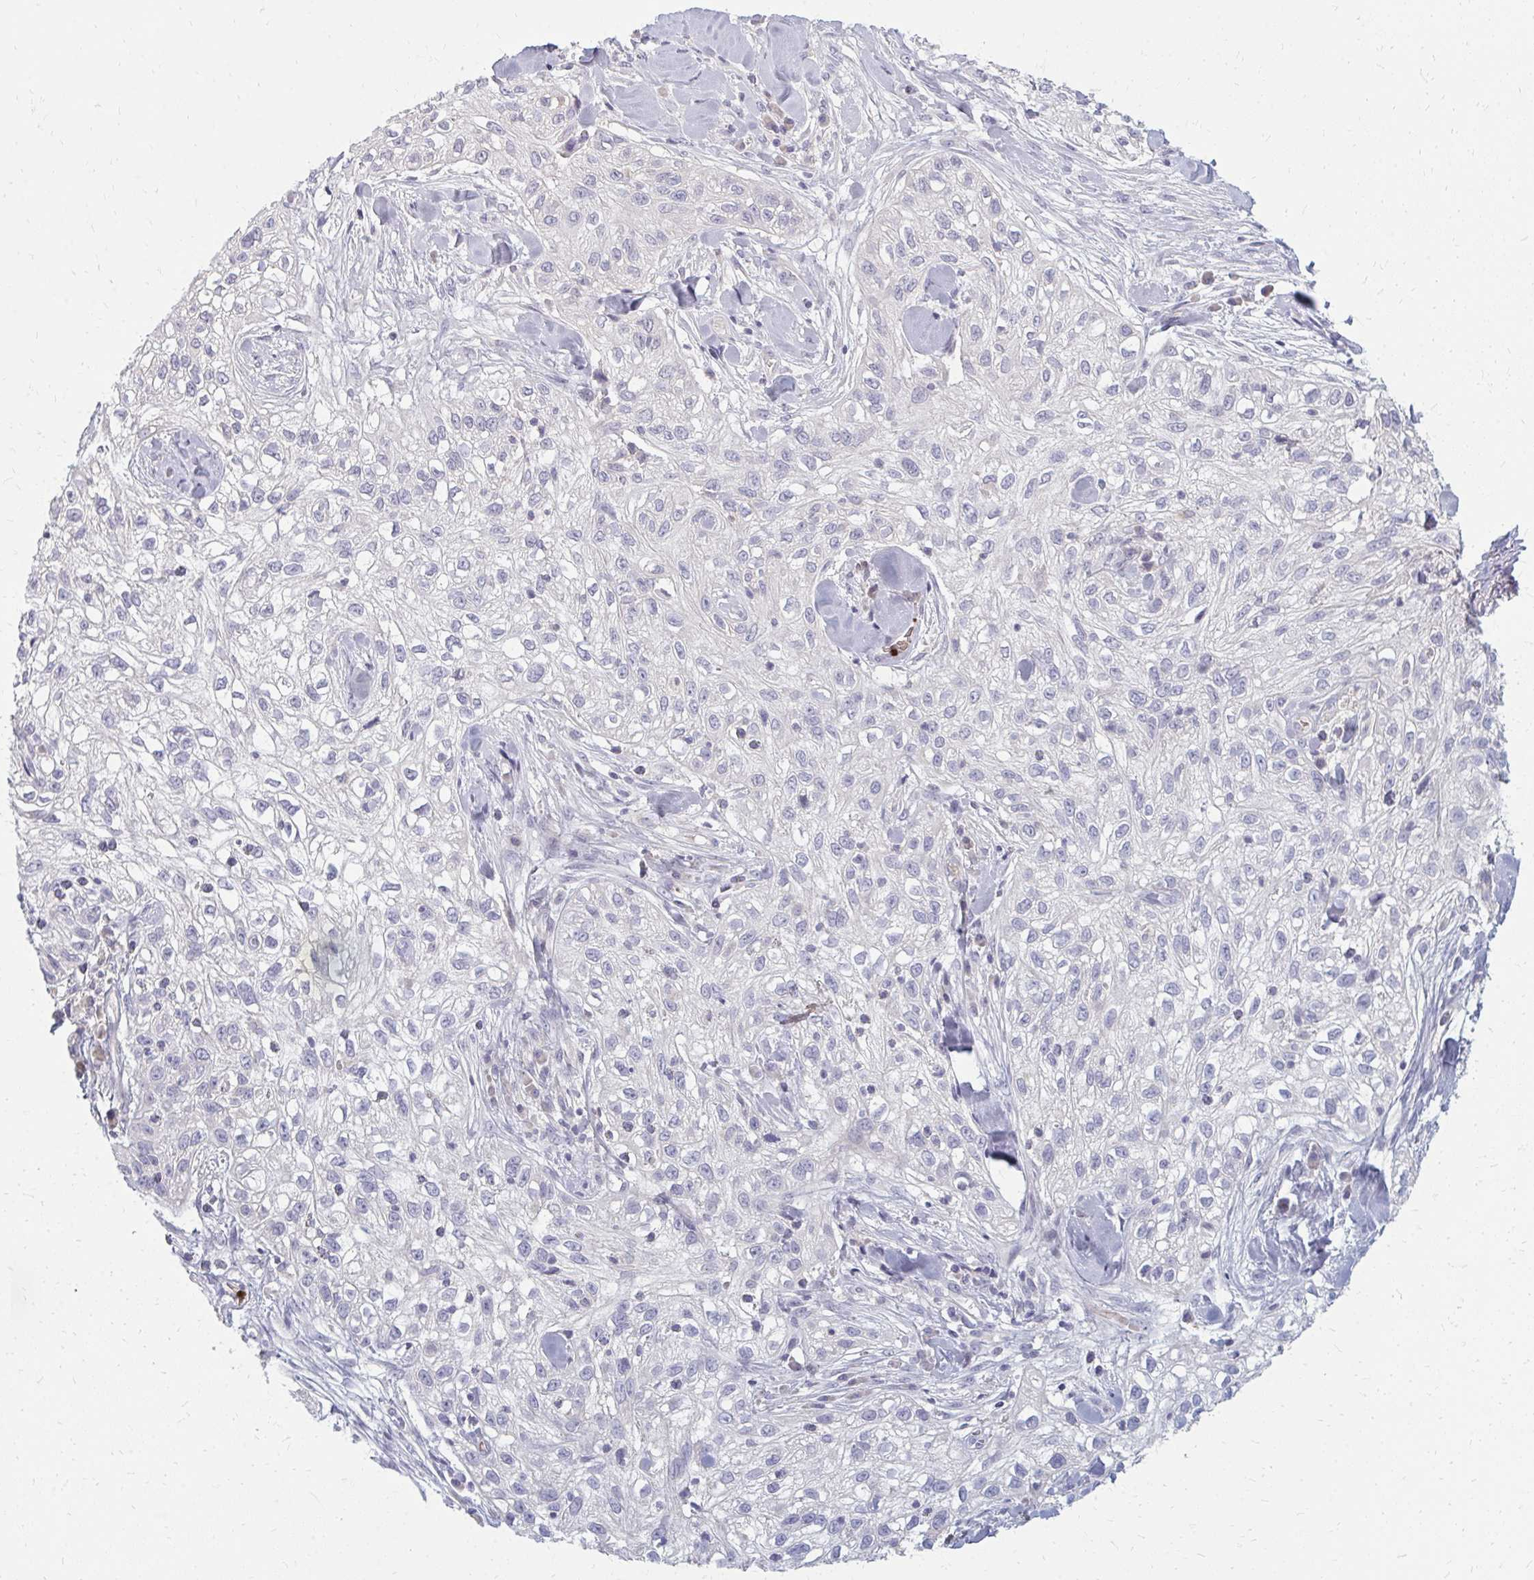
{"staining": {"intensity": "negative", "quantity": "none", "location": "none"}, "tissue": "skin cancer", "cell_type": "Tumor cells", "image_type": "cancer", "snomed": [{"axis": "morphology", "description": "Squamous cell carcinoma, NOS"}, {"axis": "topography", "description": "Skin"}], "caption": "Squamous cell carcinoma (skin) was stained to show a protein in brown. There is no significant staining in tumor cells. Brightfield microscopy of IHC stained with DAB (brown) and hematoxylin (blue), captured at high magnification.", "gene": "RAB33A", "patient": {"sex": "male", "age": 82}}